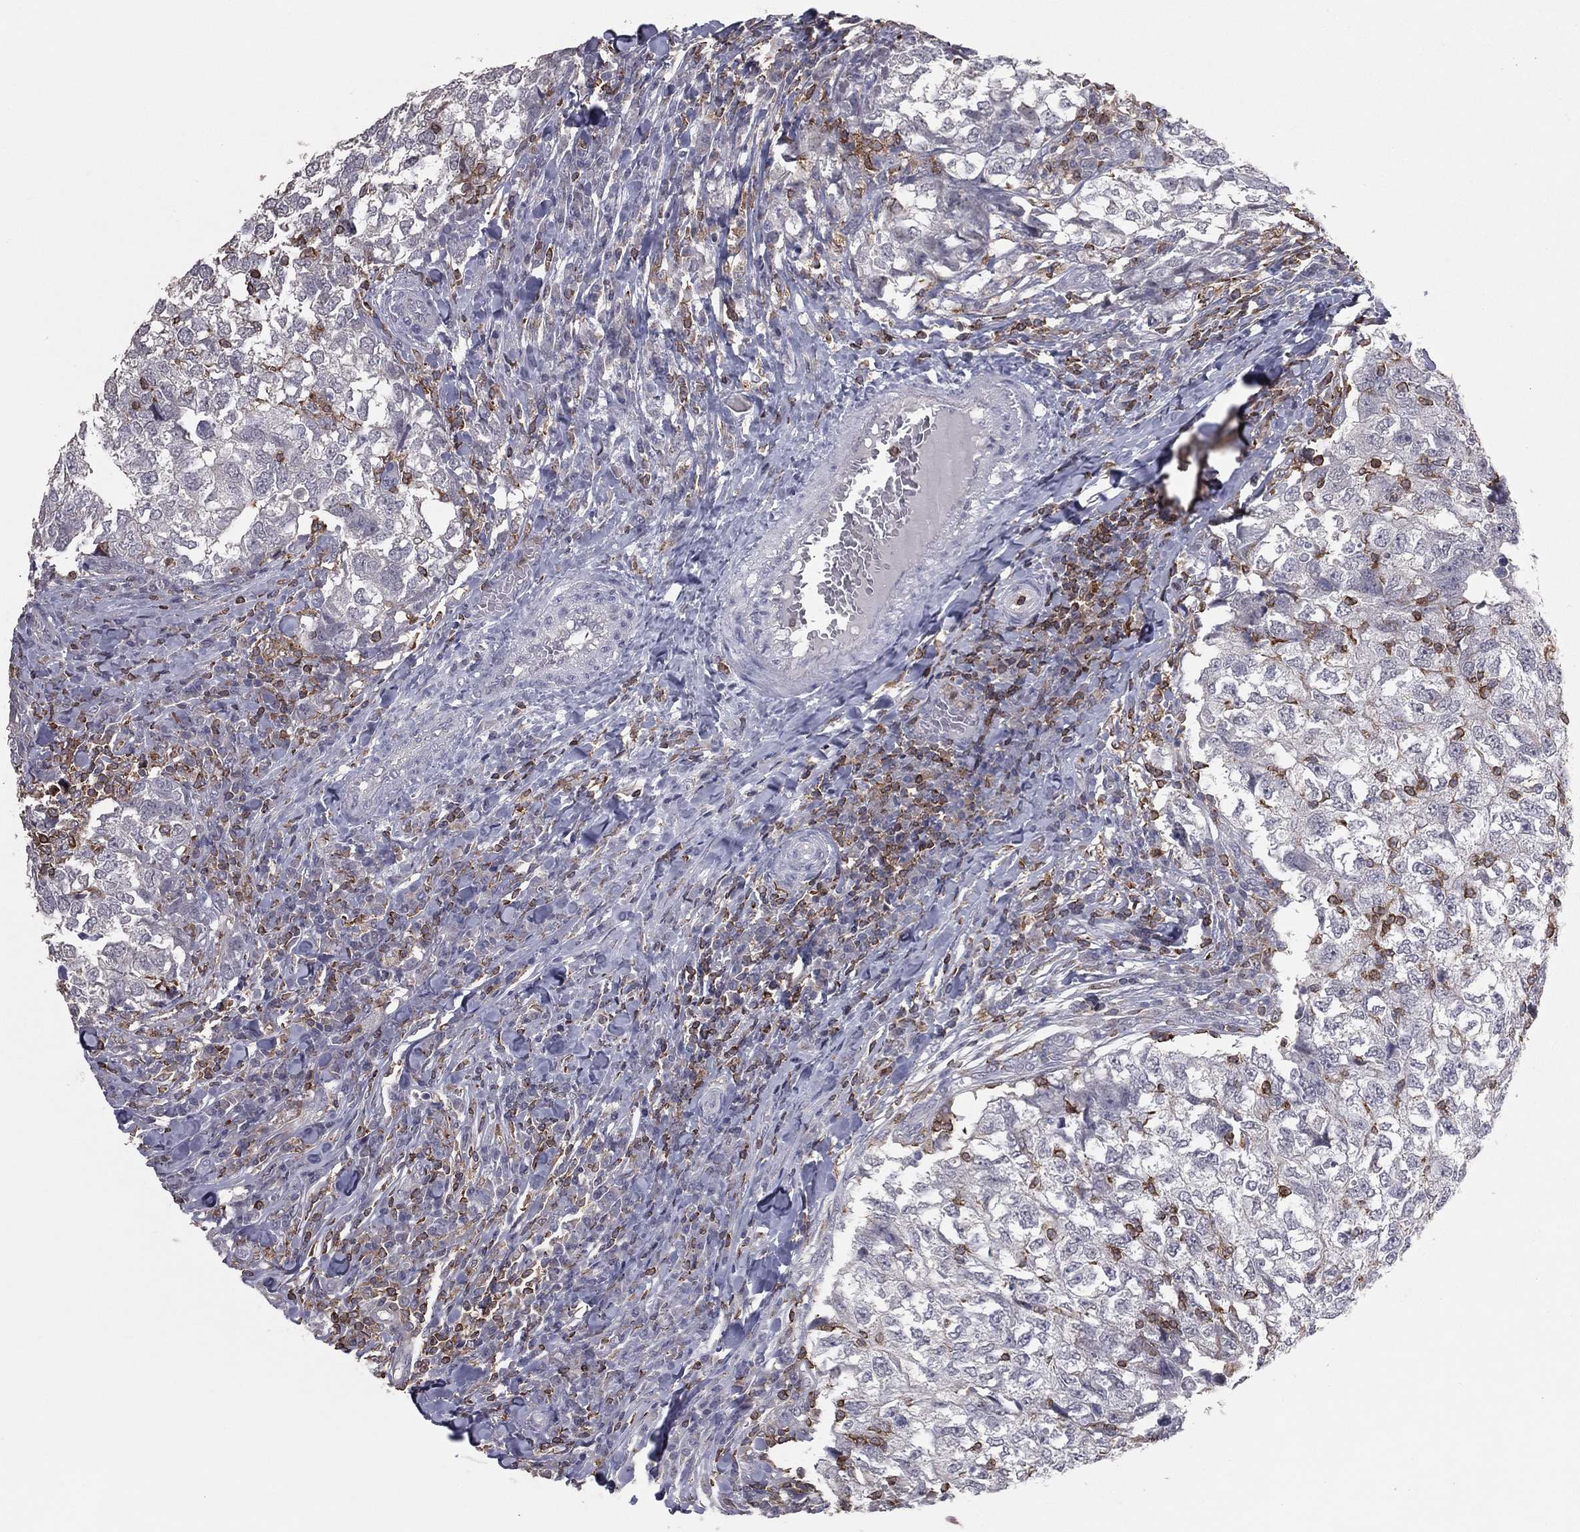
{"staining": {"intensity": "negative", "quantity": "none", "location": "none"}, "tissue": "breast cancer", "cell_type": "Tumor cells", "image_type": "cancer", "snomed": [{"axis": "morphology", "description": "Duct carcinoma"}, {"axis": "topography", "description": "Breast"}], "caption": "This is a micrograph of IHC staining of breast cancer, which shows no staining in tumor cells. The staining is performed using DAB brown chromogen with nuclei counter-stained in using hematoxylin.", "gene": "PSTPIP1", "patient": {"sex": "female", "age": 30}}